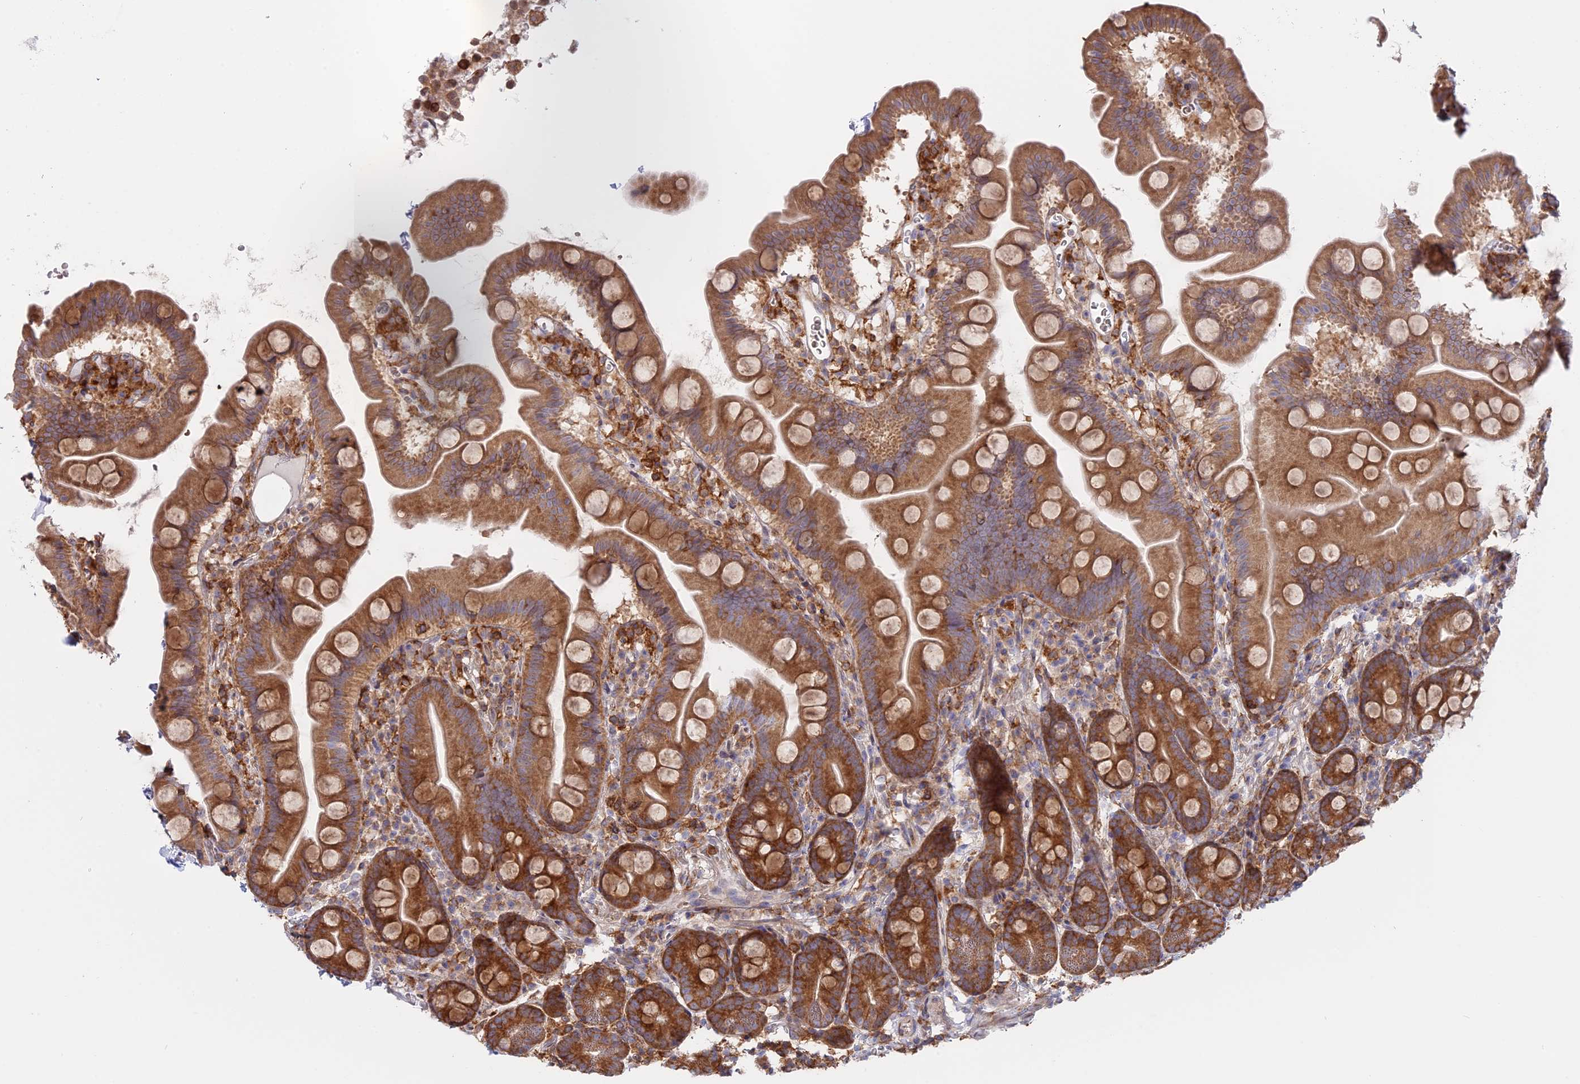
{"staining": {"intensity": "moderate", "quantity": ">75%", "location": "cytoplasmic/membranous"}, "tissue": "small intestine", "cell_type": "Glandular cells", "image_type": "normal", "snomed": [{"axis": "morphology", "description": "Normal tissue, NOS"}, {"axis": "topography", "description": "Small intestine"}], "caption": "Protein staining by immunohistochemistry (IHC) reveals moderate cytoplasmic/membranous expression in about >75% of glandular cells in unremarkable small intestine.", "gene": "GMIP", "patient": {"sex": "female", "age": 68}}